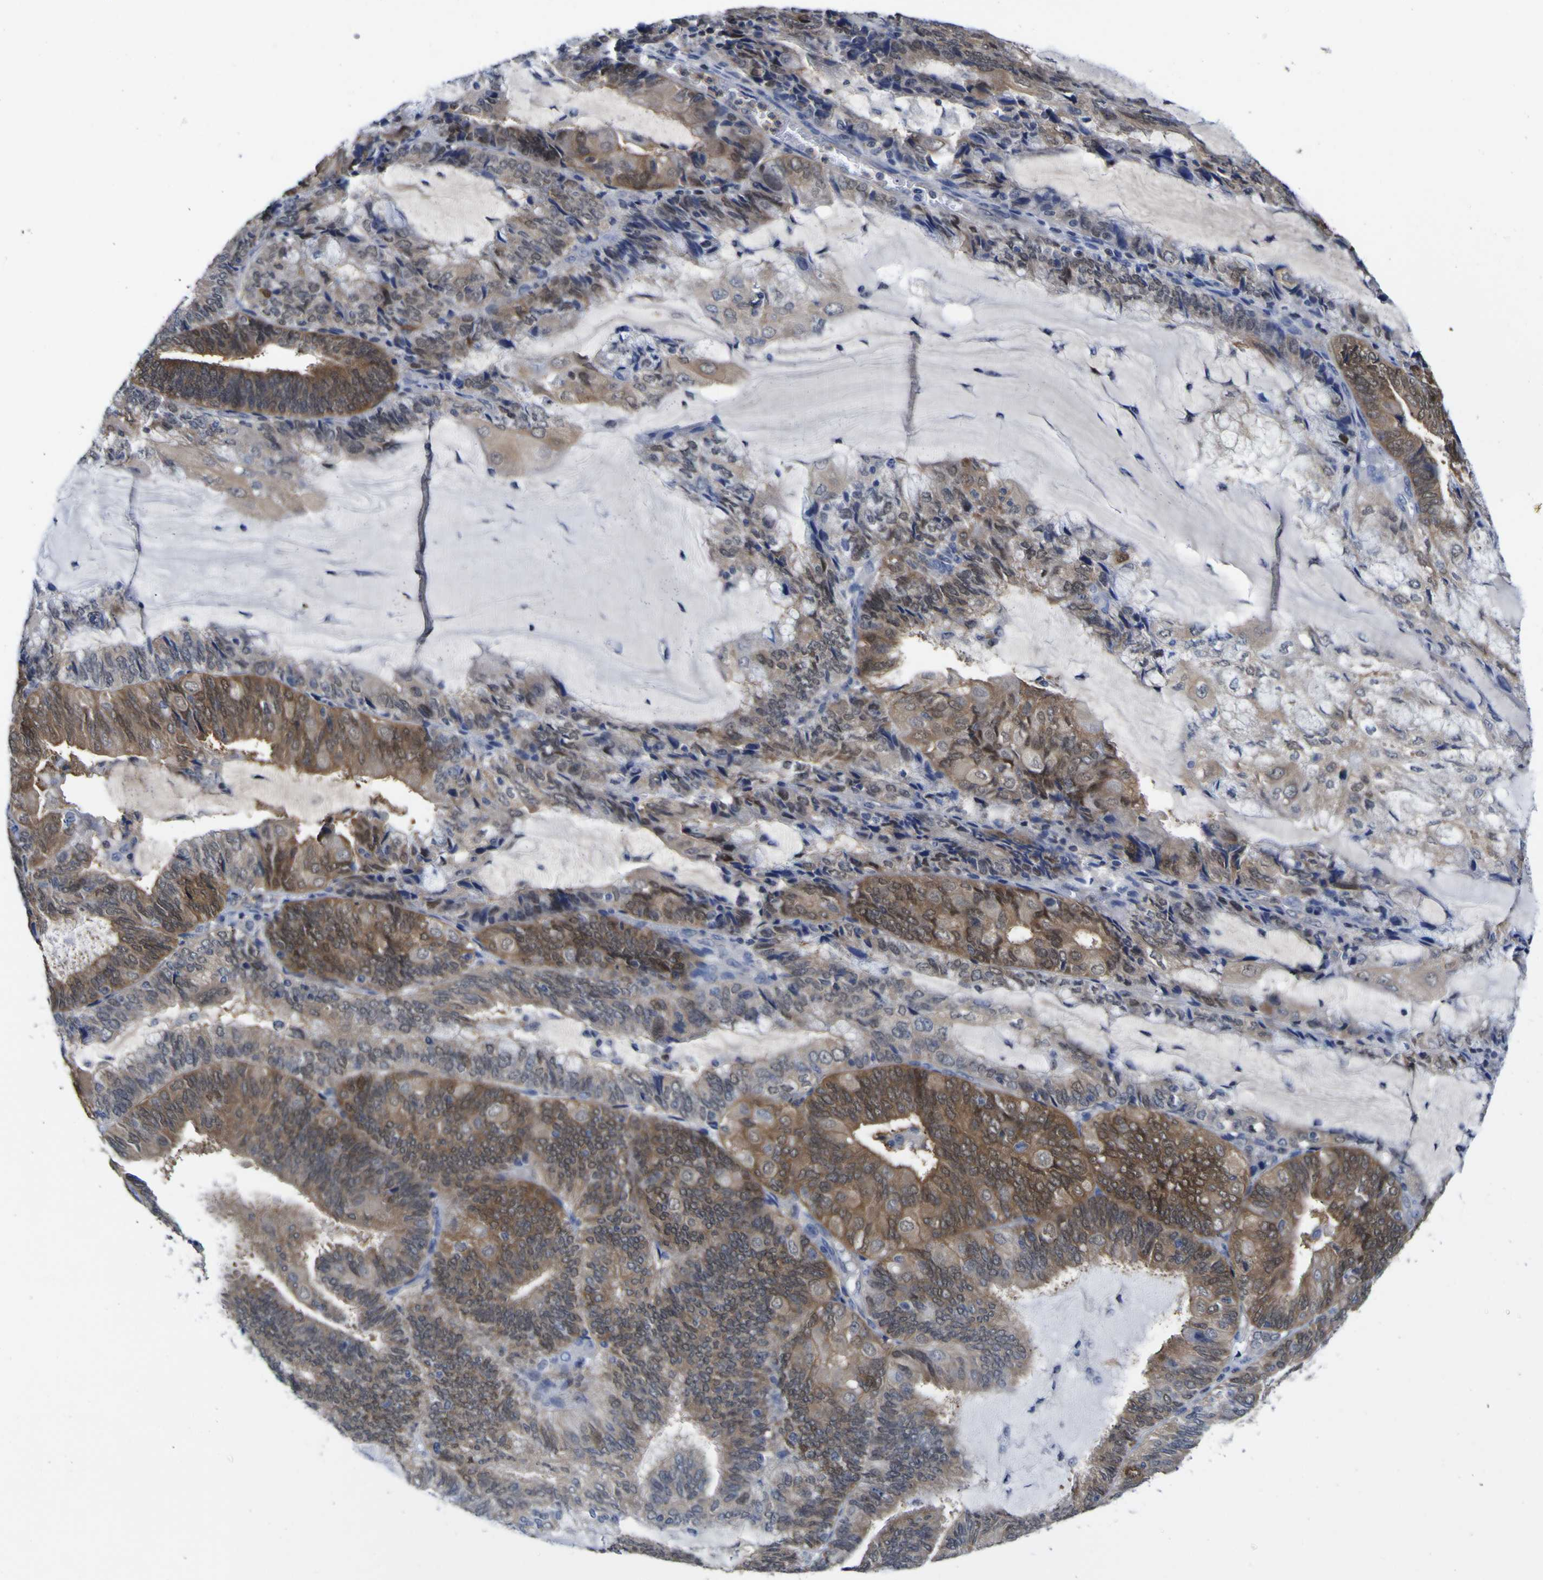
{"staining": {"intensity": "moderate", "quantity": ">75%", "location": "cytoplasmic/membranous"}, "tissue": "endometrial cancer", "cell_type": "Tumor cells", "image_type": "cancer", "snomed": [{"axis": "morphology", "description": "Adenocarcinoma, NOS"}, {"axis": "topography", "description": "Endometrium"}], "caption": "Immunohistochemistry (DAB) staining of endometrial cancer reveals moderate cytoplasmic/membranous protein expression in about >75% of tumor cells.", "gene": "CASP6", "patient": {"sex": "female", "age": 81}}